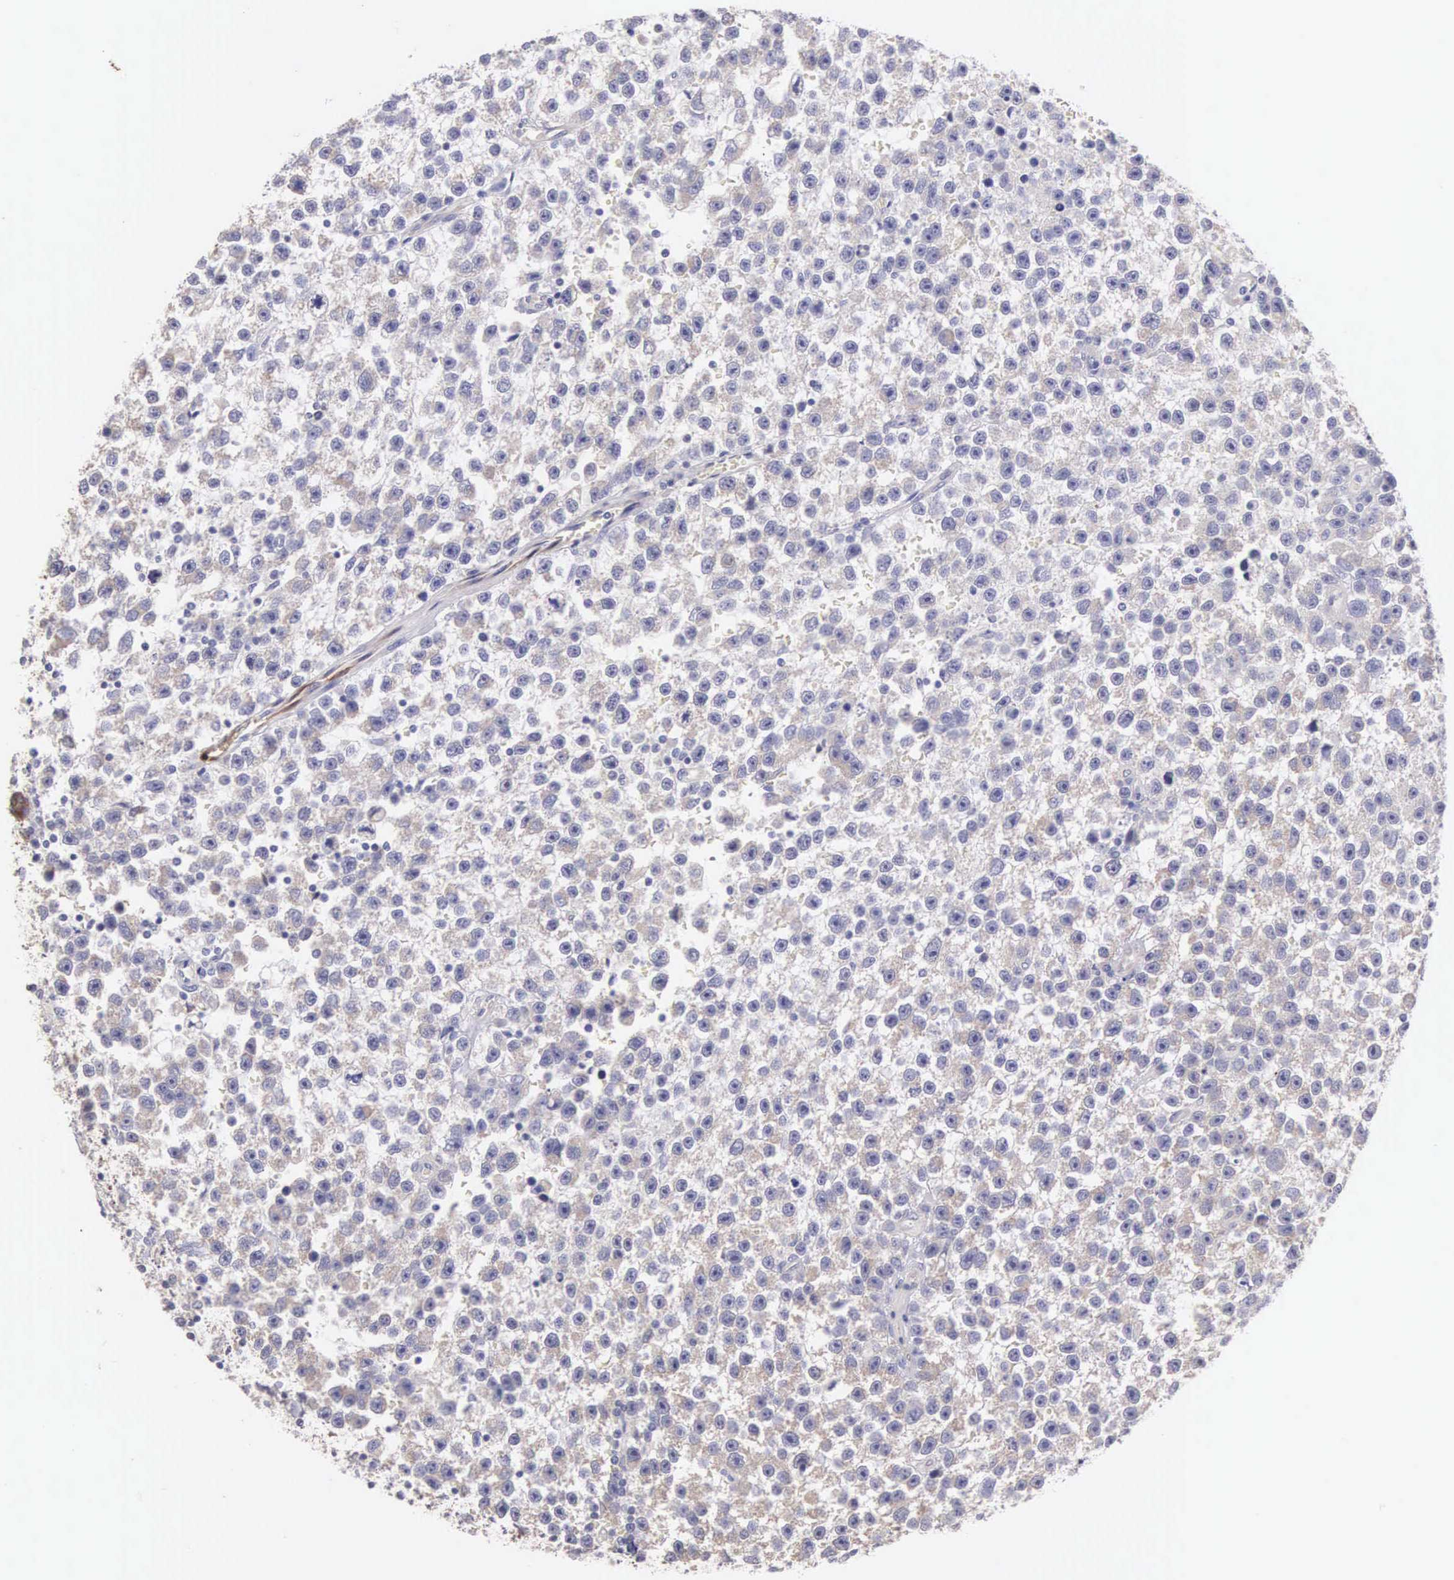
{"staining": {"intensity": "negative", "quantity": "none", "location": "none"}, "tissue": "testis cancer", "cell_type": "Tumor cells", "image_type": "cancer", "snomed": [{"axis": "morphology", "description": "Seminoma, NOS"}, {"axis": "topography", "description": "Testis"}], "caption": "Immunohistochemistry histopathology image of seminoma (testis) stained for a protein (brown), which shows no positivity in tumor cells.", "gene": "PIR", "patient": {"sex": "male", "age": 33}}